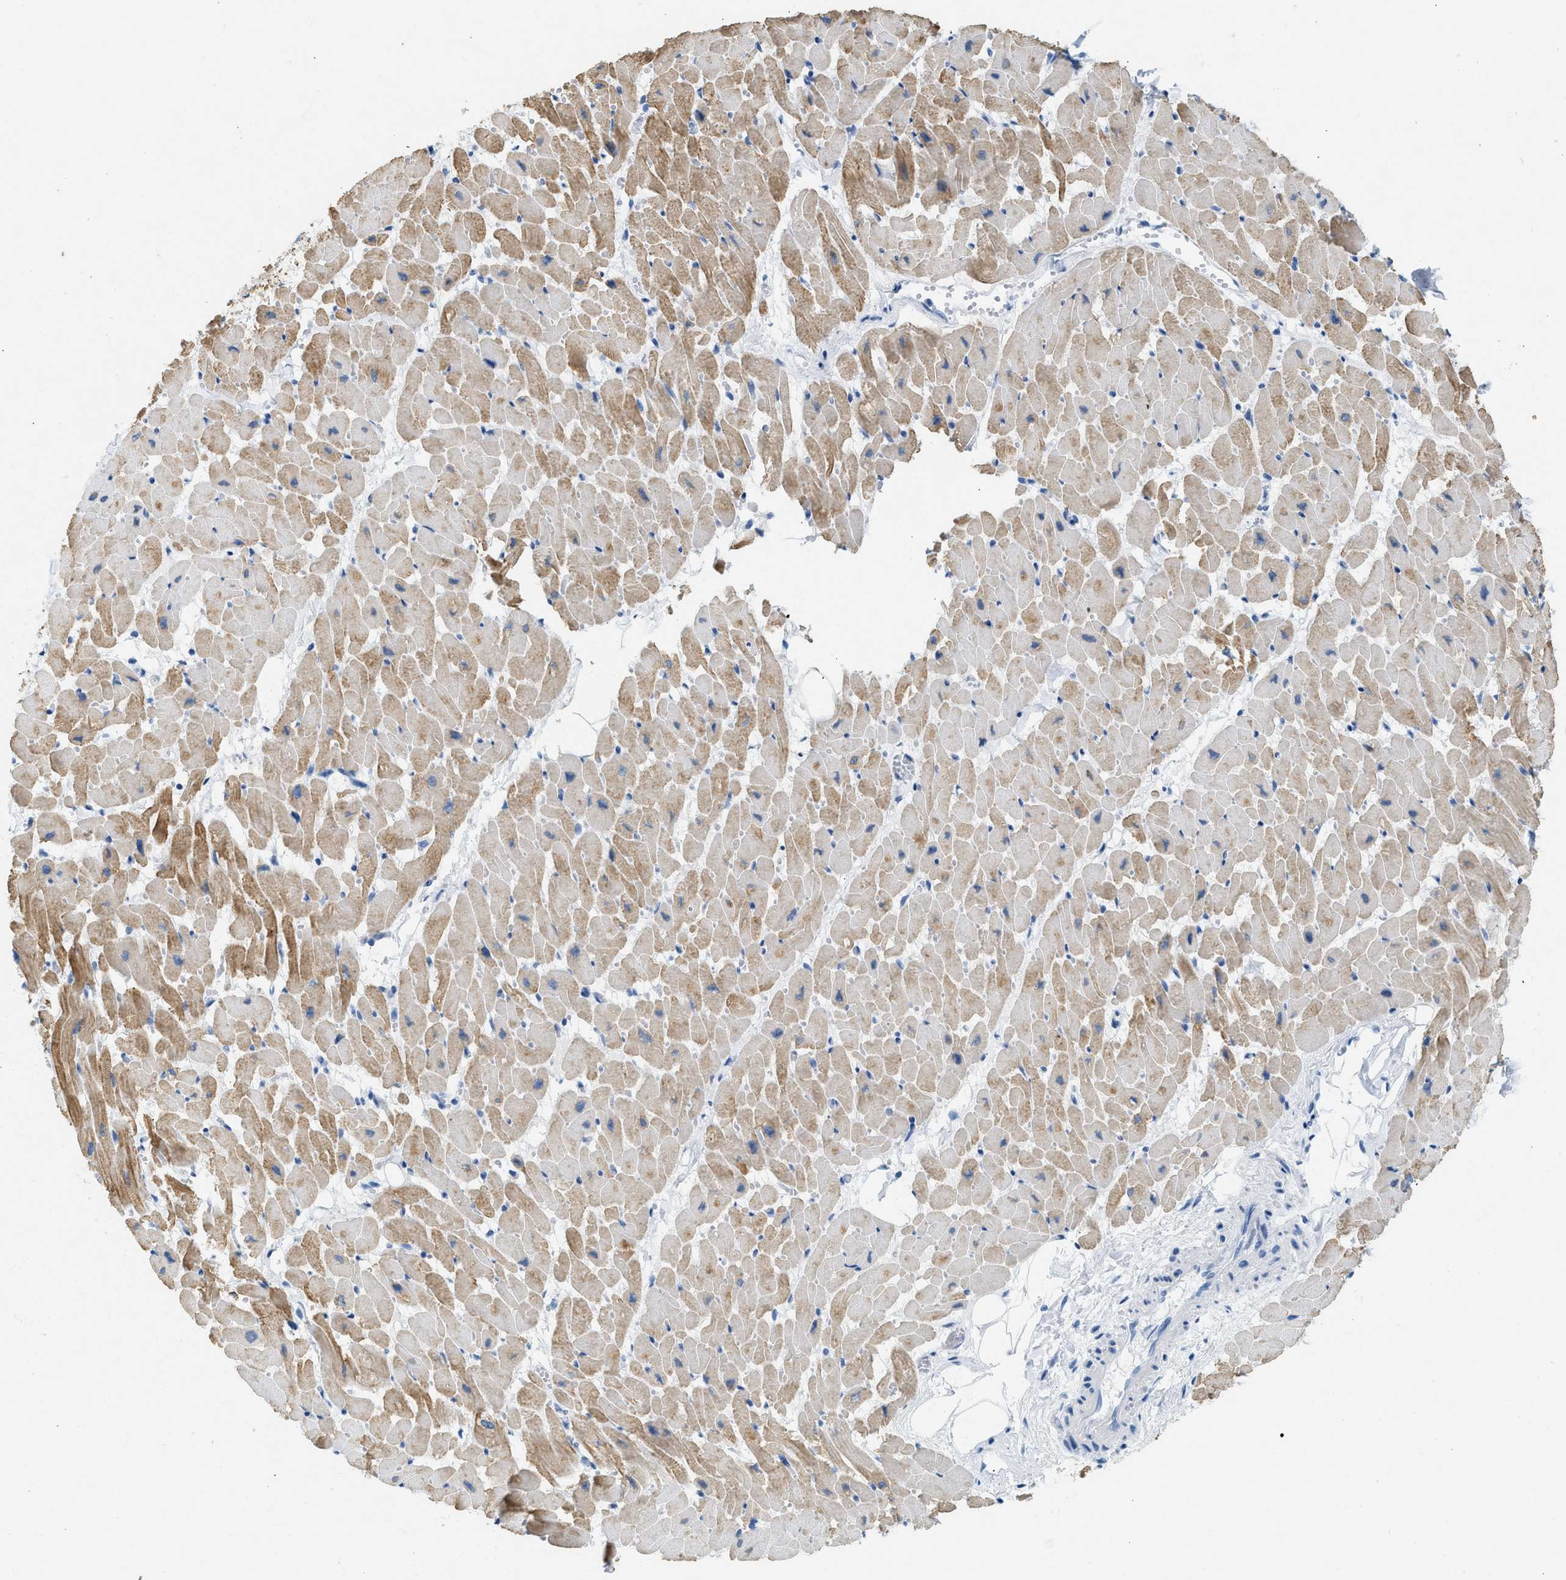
{"staining": {"intensity": "moderate", "quantity": ">75%", "location": "cytoplasmic/membranous"}, "tissue": "heart muscle", "cell_type": "Cardiomyocytes", "image_type": "normal", "snomed": [{"axis": "morphology", "description": "Normal tissue, NOS"}, {"axis": "topography", "description": "Heart"}], "caption": "This micrograph displays IHC staining of unremarkable heart muscle, with medium moderate cytoplasmic/membranous expression in about >75% of cardiomyocytes.", "gene": "HHATL", "patient": {"sex": "female", "age": 19}}